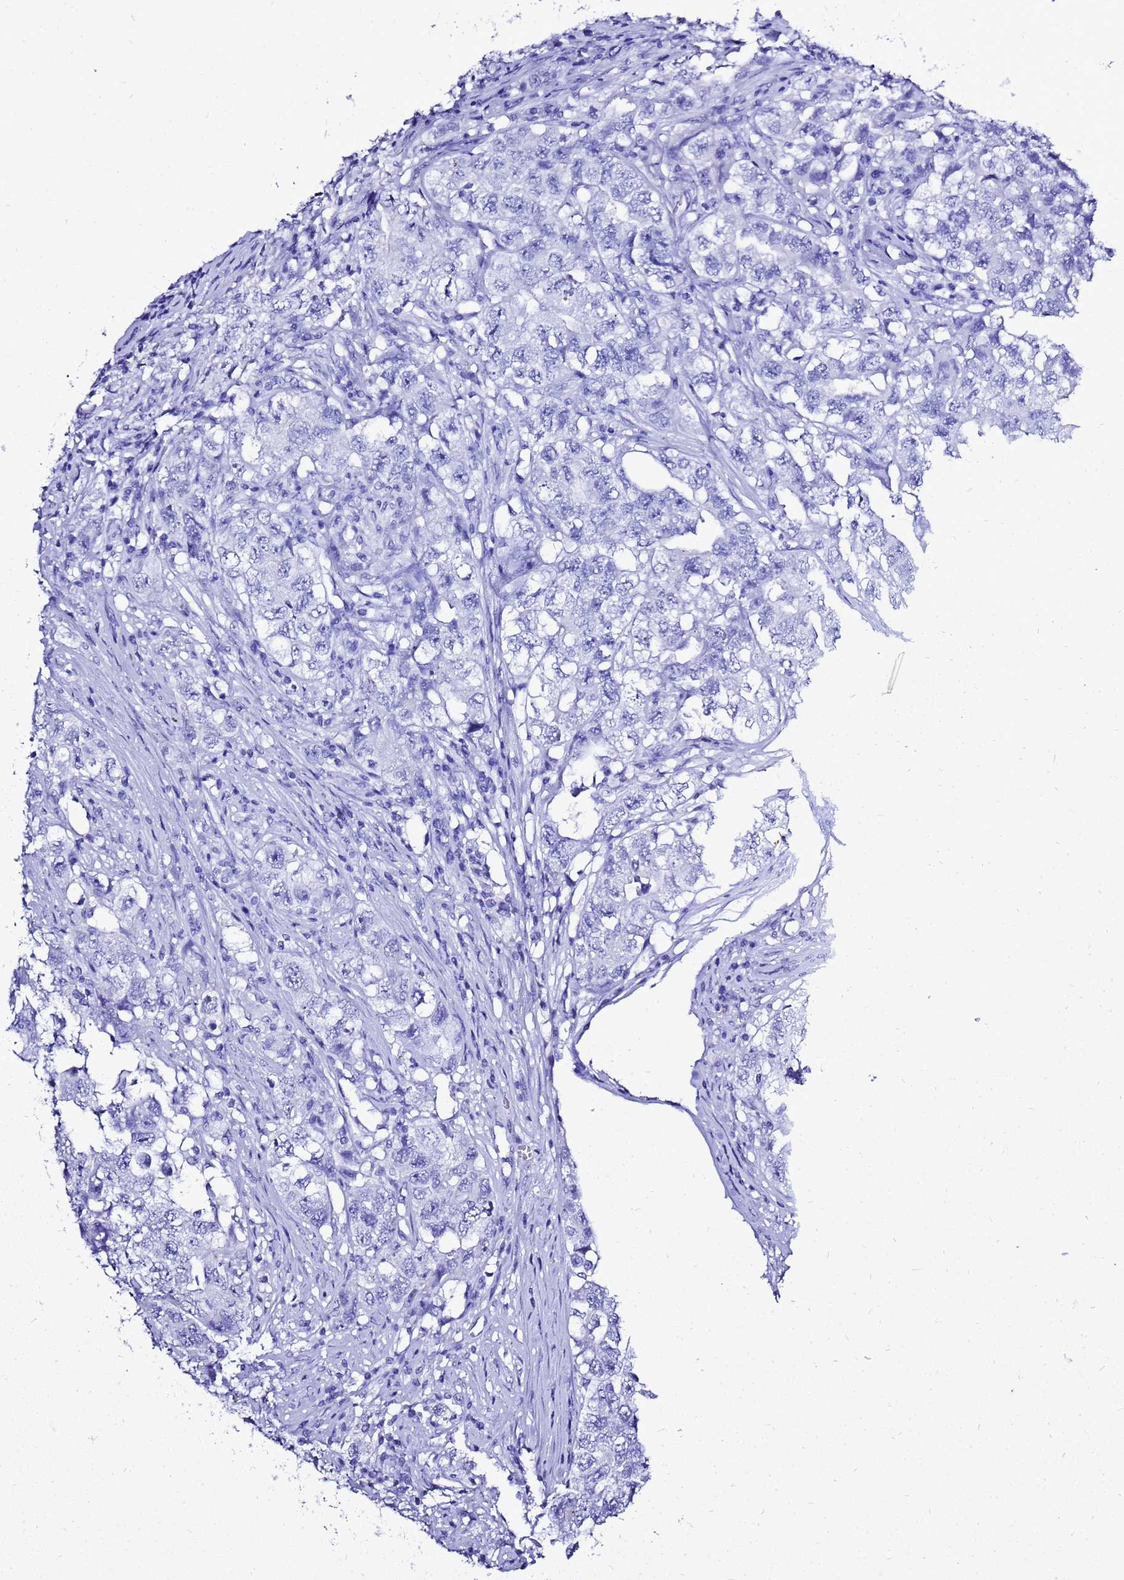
{"staining": {"intensity": "negative", "quantity": "none", "location": "none"}, "tissue": "testis cancer", "cell_type": "Tumor cells", "image_type": "cancer", "snomed": [{"axis": "morphology", "description": "Seminoma, NOS"}, {"axis": "morphology", "description": "Carcinoma, Embryonal, NOS"}, {"axis": "topography", "description": "Testis"}], "caption": "Histopathology image shows no protein staining in tumor cells of seminoma (testis) tissue. (Stains: DAB immunohistochemistry with hematoxylin counter stain, Microscopy: brightfield microscopy at high magnification).", "gene": "LIPF", "patient": {"sex": "male", "age": 43}}